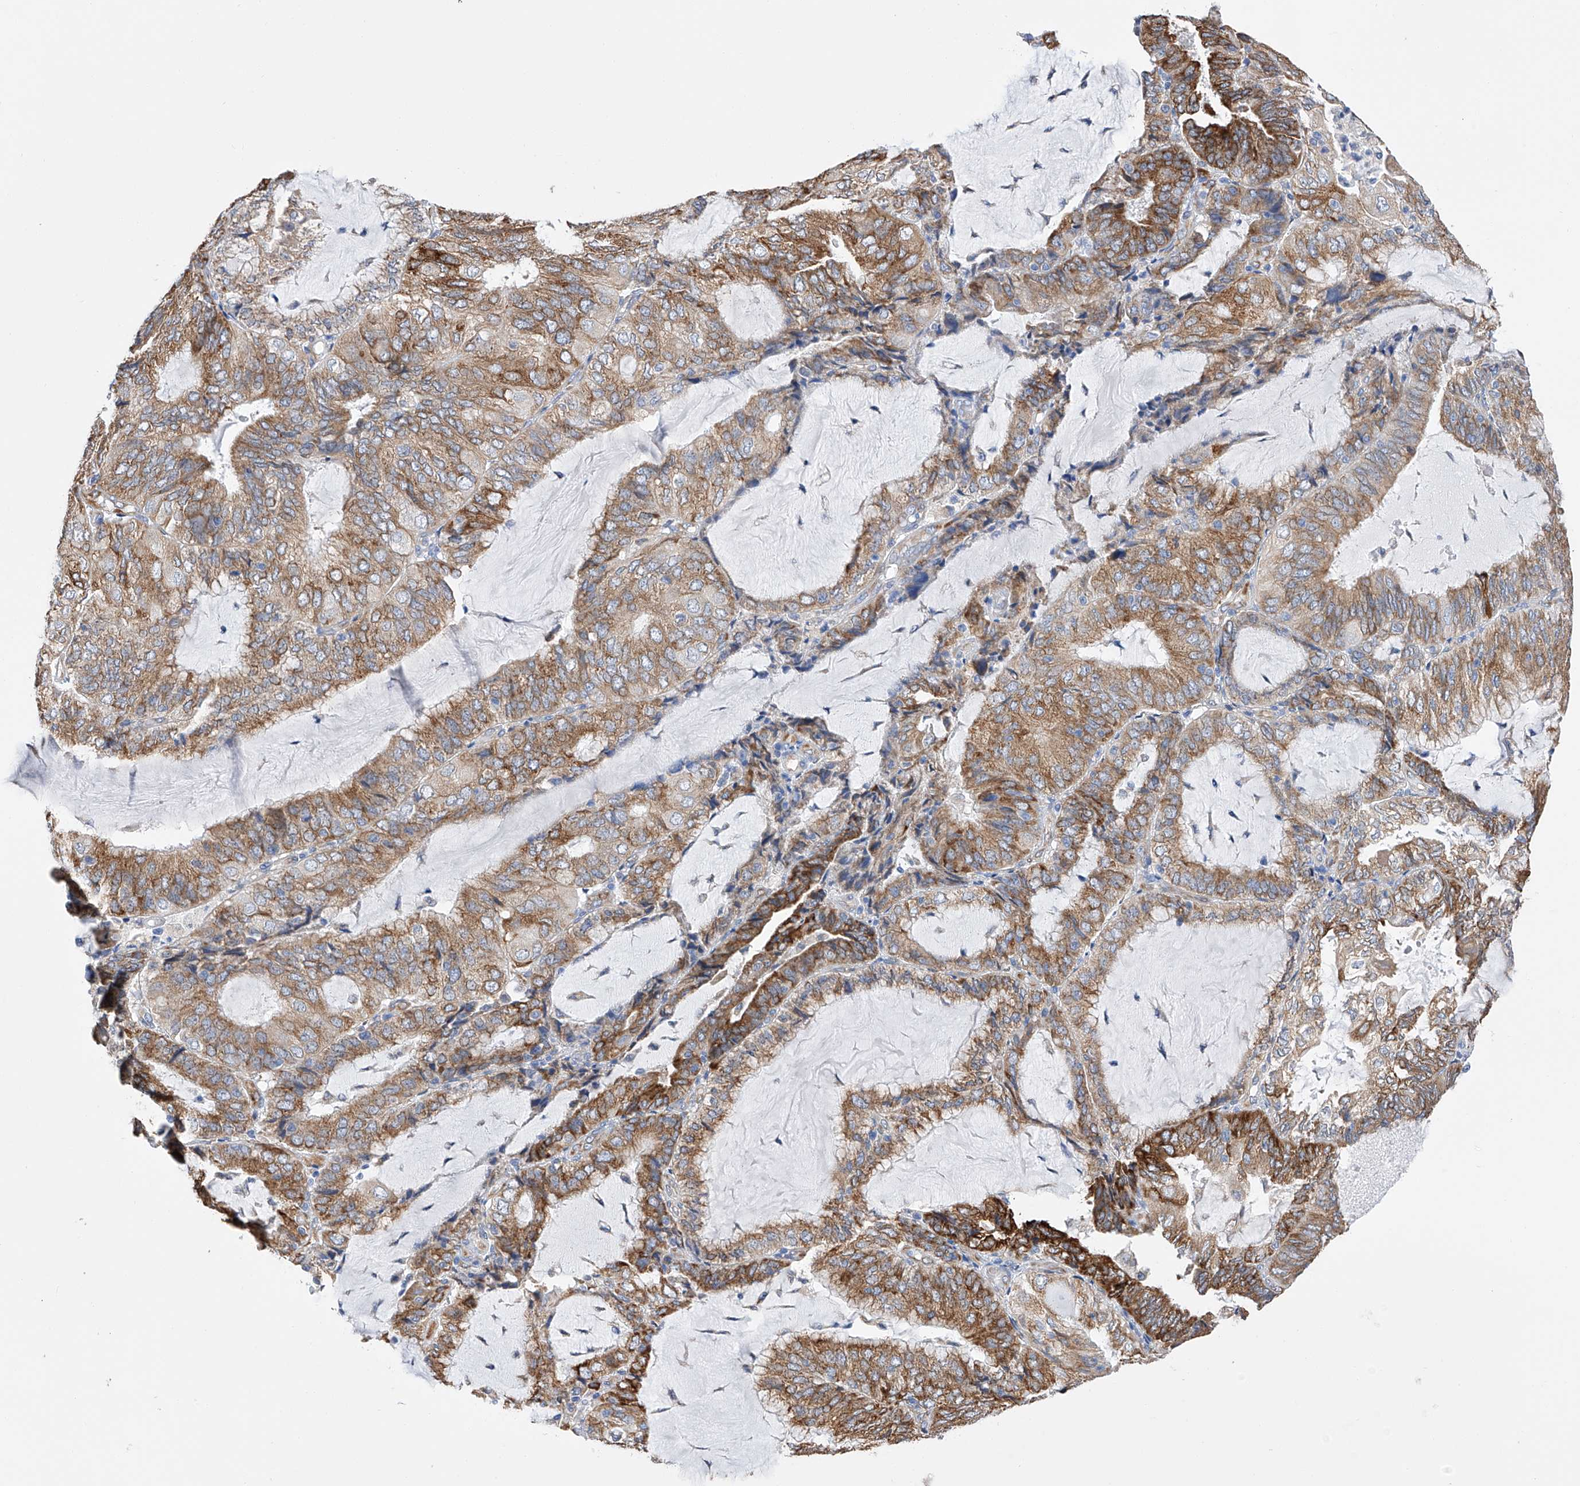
{"staining": {"intensity": "strong", "quantity": ">75%", "location": "cytoplasmic/membranous"}, "tissue": "endometrial cancer", "cell_type": "Tumor cells", "image_type": "cancer", "snomed": [{"axis": "morphology", "description": "Adenocarcinoma, NOS"}, {"axis": "topography", "description": "Endometrium"}], "caption": "This is an image of immunohistochemistry (IHC) staining of endometrial cancer (adenocarcinoma), which shows strong expression in the cytoplasmic/membranous of tumor cells.", "gene": "PDIA5", "patient": {"sex": "female", "age": 81}}